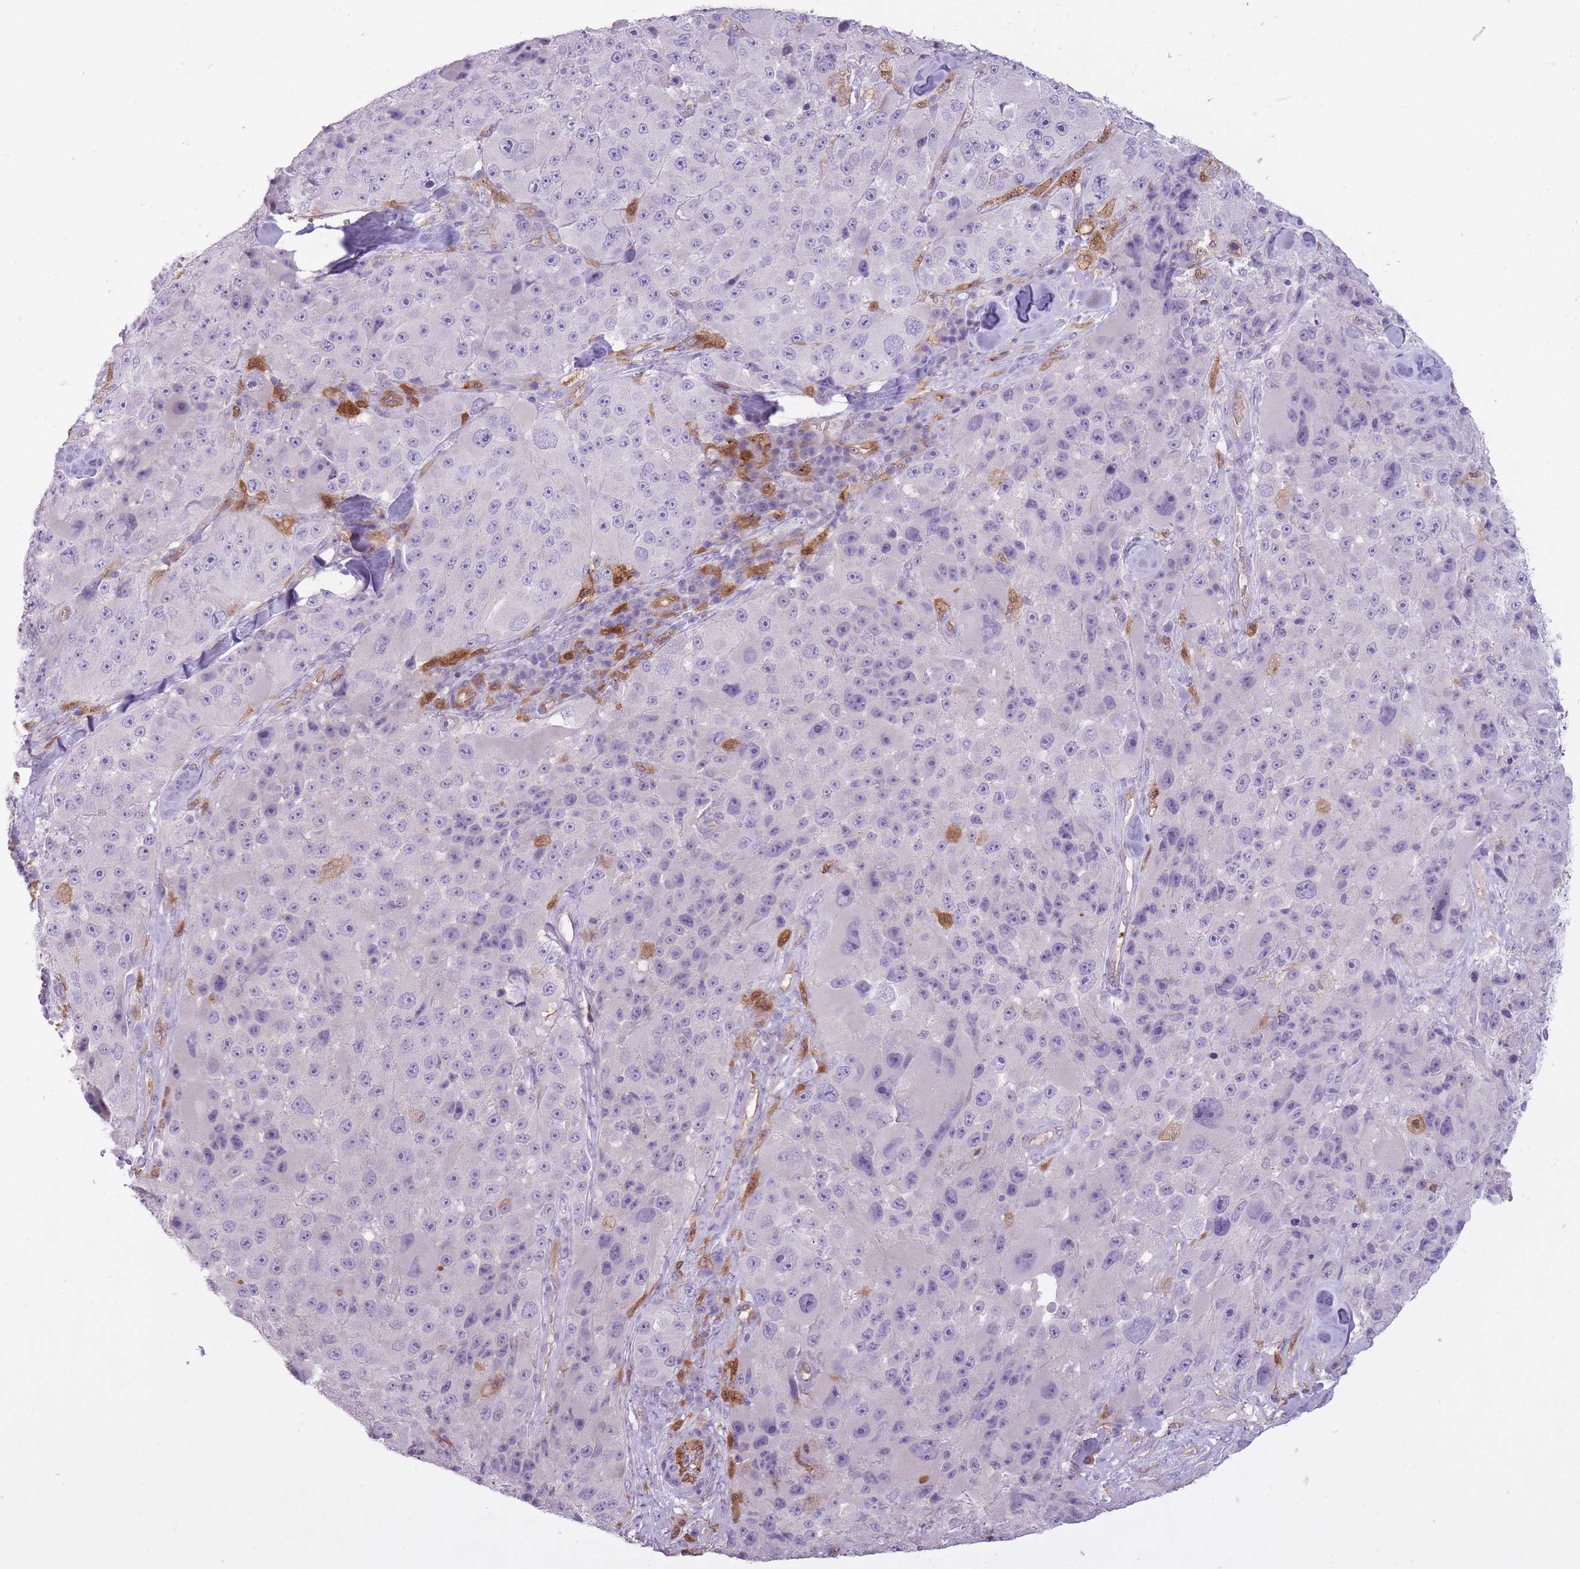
{"staining": {"intensity": "negative", "quantity": "none", "location": "none"}, "tissue": "melanoma", "cell_type": "Tumor cells", "image_type": "cancer", "snomed": [{"axis": "morphology", "description": "Malignant melanoma, Metastatic site"}, {"axis": "topography", "description": "Lymph node"}], "caption": "IHC image of melanoma stained for a protein (brown), which shows no positivity in tumor cells. Nuclei are stained in blue.", "gene": "LGALS9", "patient": {"sex": "male", "age": 62}}